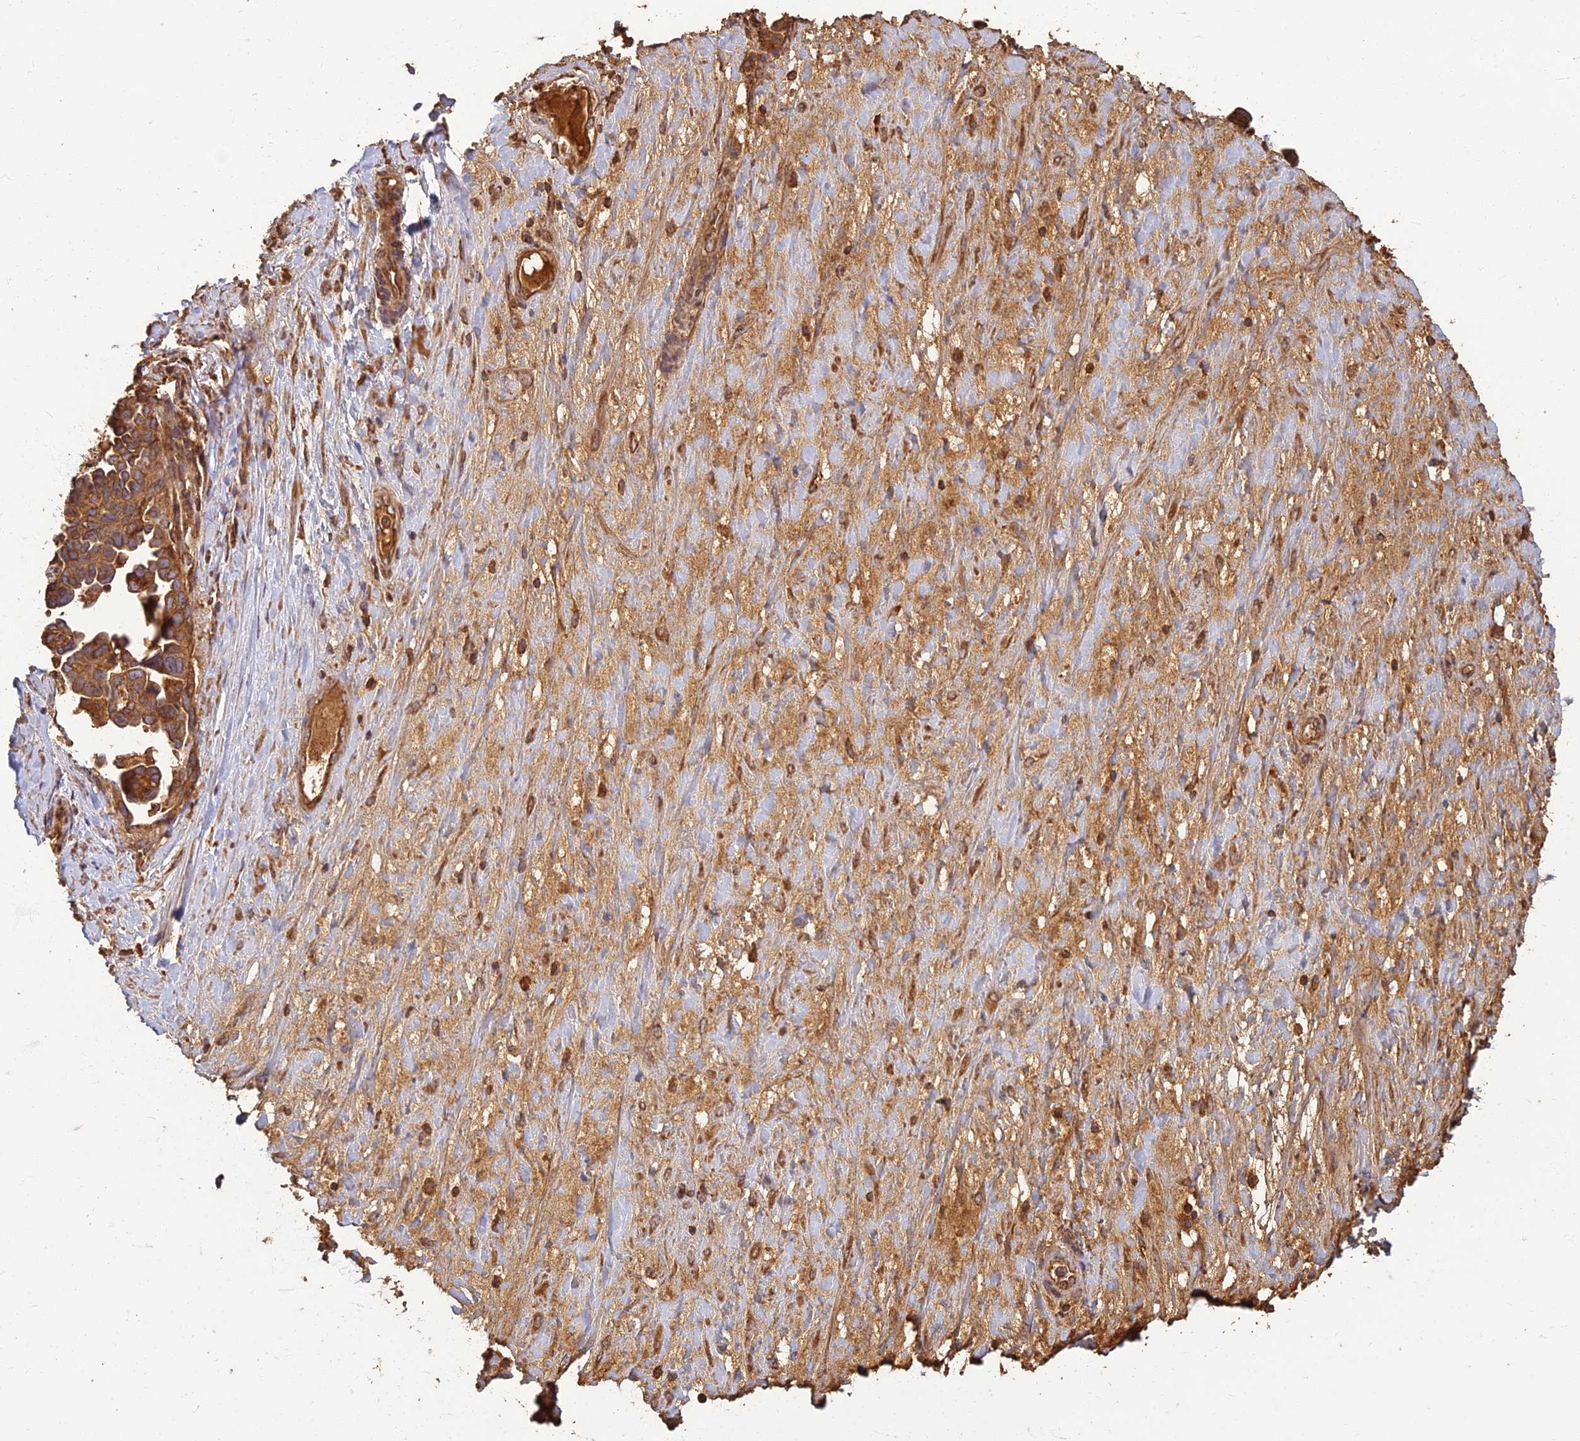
{"staining": {"intensity": "moderate", "quantity": ">75%", "location": "cytoplasmic/membranous"}, "tissue": "ovarian cancer", "cell_type": "Tumor cells", "image_type": "cancer", "snomed": [{"axis": "morphology", "description": "Cystadenocarcinoma, serous, NOS"}, {"axis": "topography", "description": "Ovary"}], "caption": "An immunohistochemistry image of tumor tissue is shown. Protein staining in brown shows moderate cytoplasmic/membranous positivity in ovarian serous cystadenocarcinoma within tumor cells.", "gene": "CORO1C", "patient": {"sex": "female", "age": 54}}